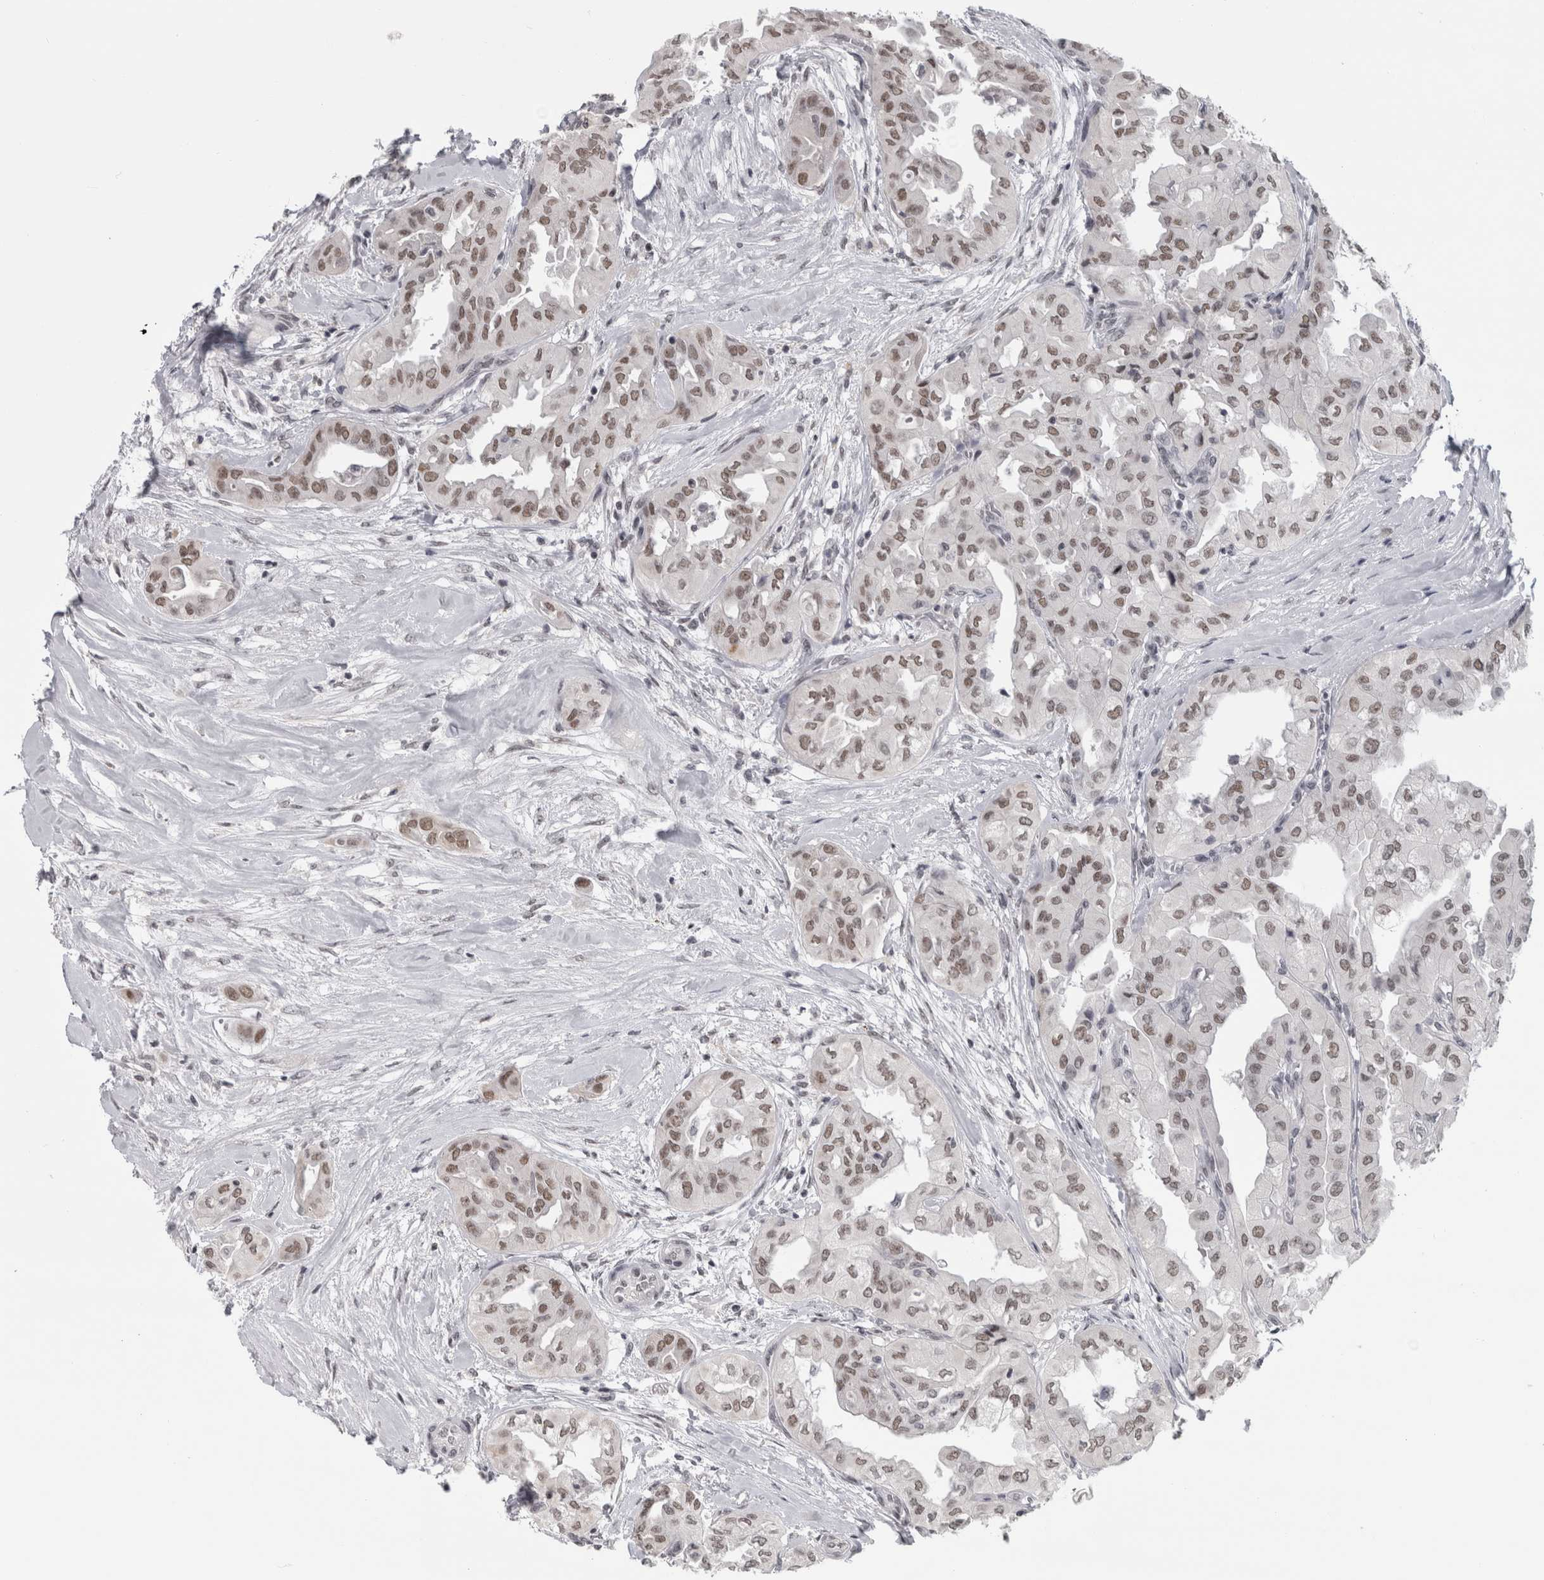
{"staining": {"intensity": "moderate", "quantity": ">75%", "location": "cytoplasmic/membranous"}, "tissue": "thyroid cancer", "cell_type": "Tumor cells", "image_type": "cancer", "snomed": [{"axis": "morphology", "description": "Papillary adenocarcinoma, NOS"}, {"axis": "topography", "description": "Thyroid gland"}], "caption": "Thyroid papillary adenocarcinoma stained with a brown dye exhibits moderate cytoplasmic/membranous positive positivity in approximately >75% of tumor cells.", "gene": "ARID4B", "patient": {"sex": "female", "age": 59}}